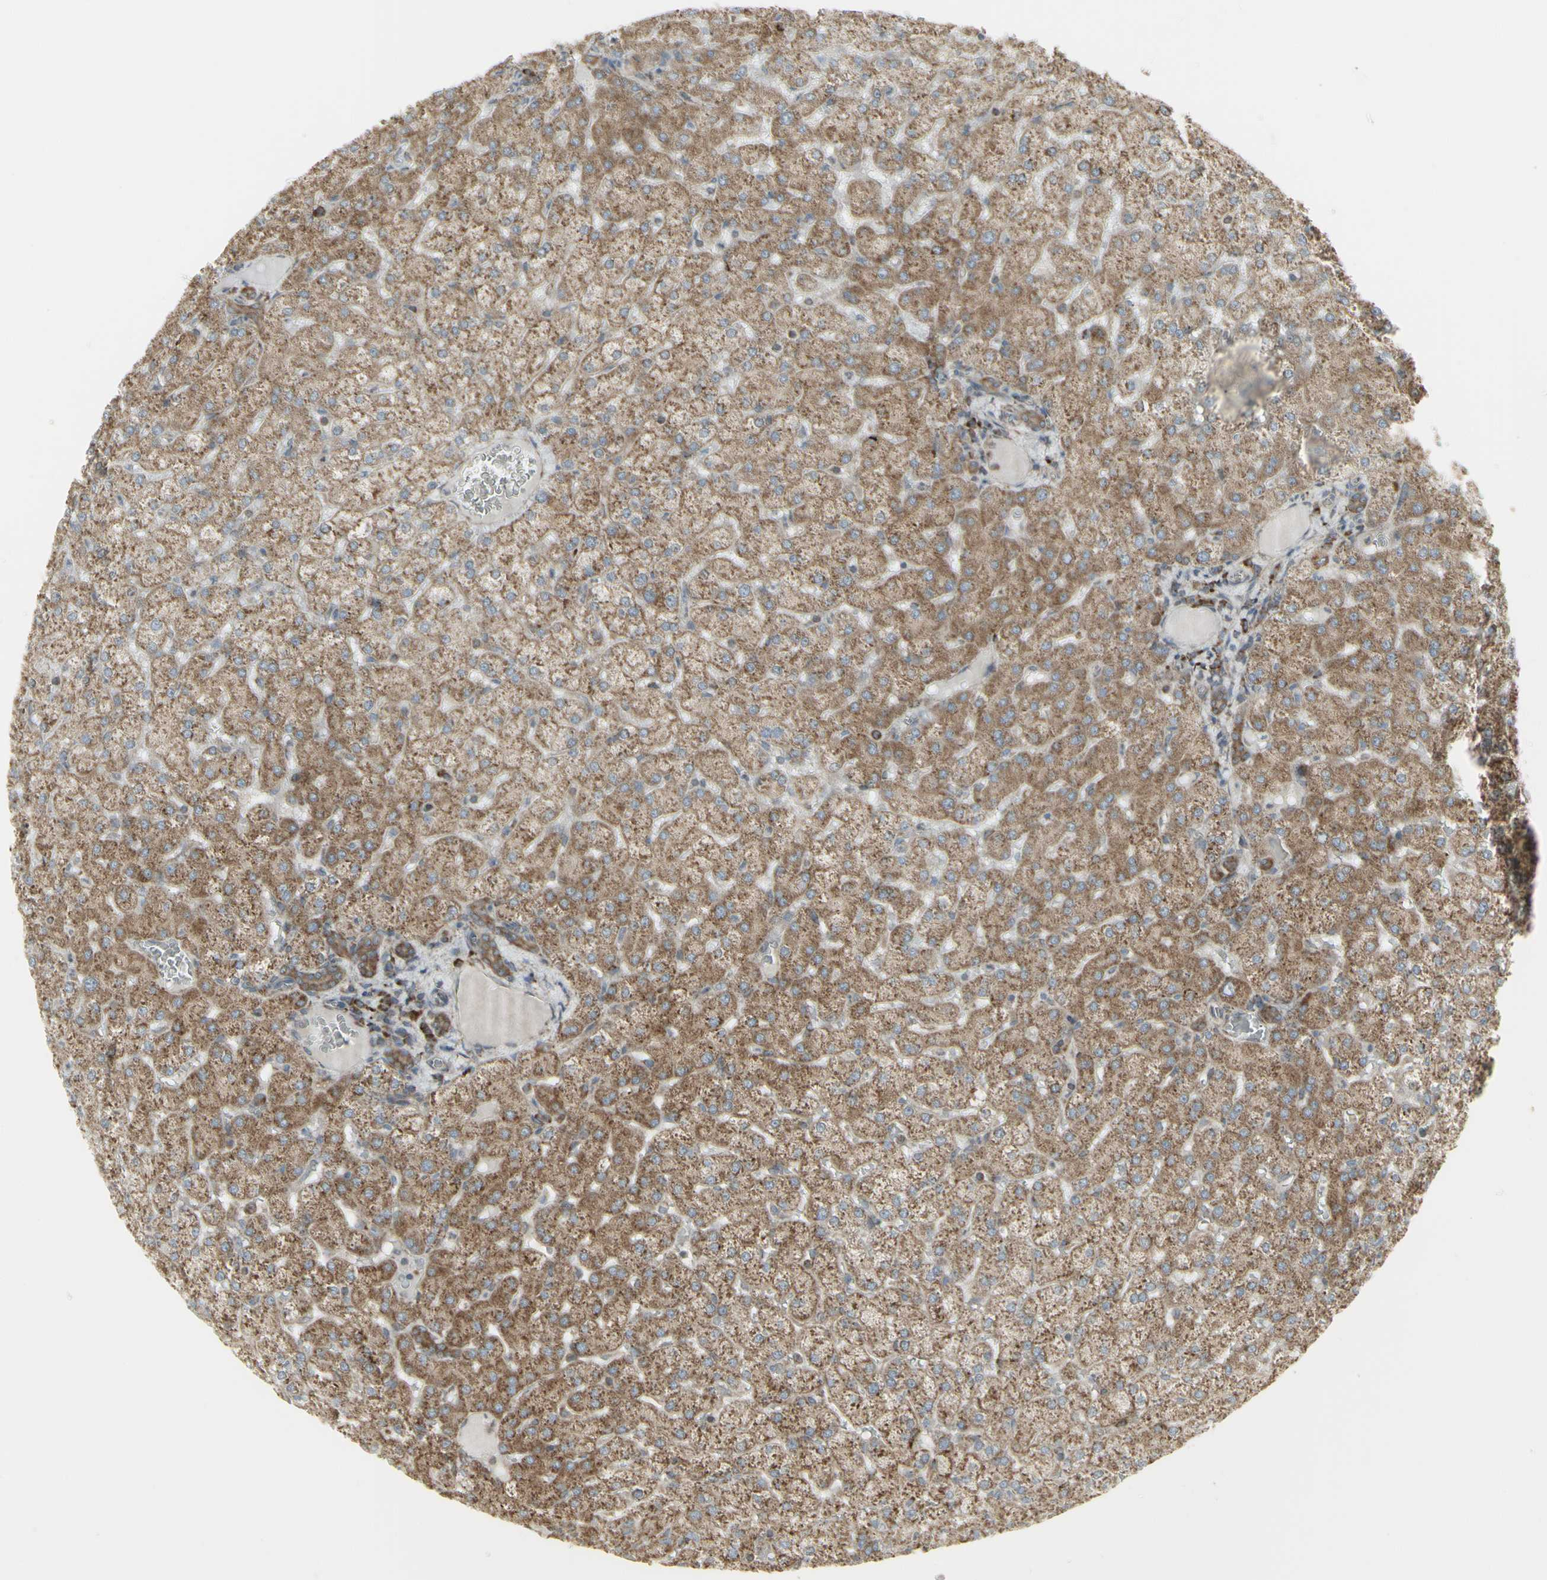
{"staining": {"intensity": "moderate", "quantity": ">75%", "location": "cytoplasmic/membranous"}, "tissue": "liver", "cell_type": "Cholangiocytes", "image_type": "normal", "snomed": [{"axis": "morphology", "description": "Normal tissue, NOS"}, {"axis": "topography", "description": "Liver"}], "caption": "Protein analysis of benign liver reveals moderate cytoplasmic/membranous expression in about >75% of cholangiocytes. The staining is performed using DAB (3,3'-diaminobenzidine) brown chromogen to label protein expression. The nuclei are counter-stained blue using hematoxylin.", "gene": "FKBP3", "patient": {"sex": "female", "age": 32}}